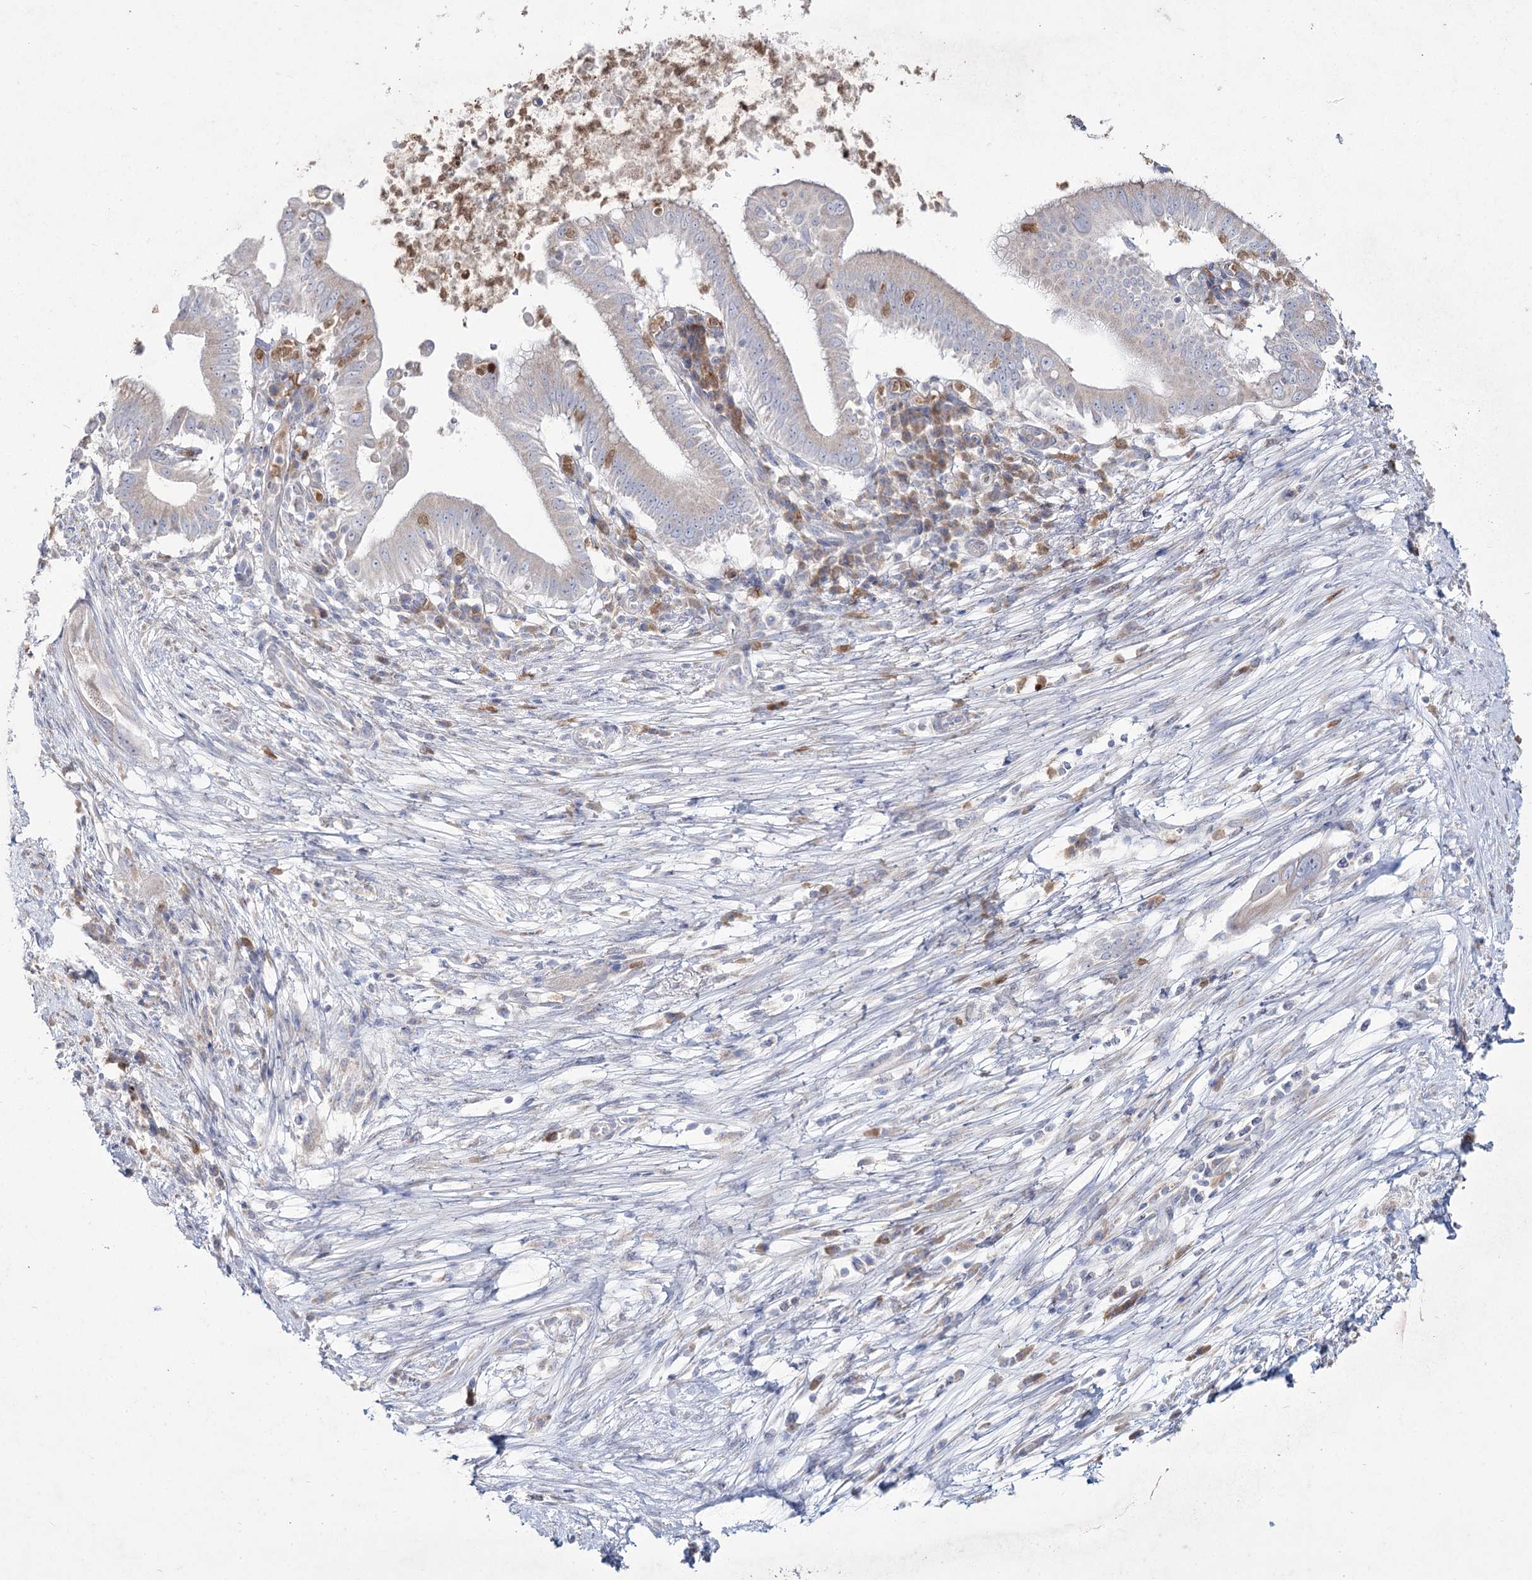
{"staining": {"intensity": "negative", "quantity": "none", "location": "none"}, "tissue": "pancreatic cancer", "cell_type": "Tumor cells", "image_type": "cancer", "snomed": [{"axis": "morphology", "description": "Adenocarcinoma, NOS"}, {"axis": "topography", "description": "Pancreas"}], "caption": "Tumor cells are negative for brown protein staining in adenocarcinoma (pancreatic).", "gene": "NIPAL4", "patient": {"sex": "male", "age": 68}}